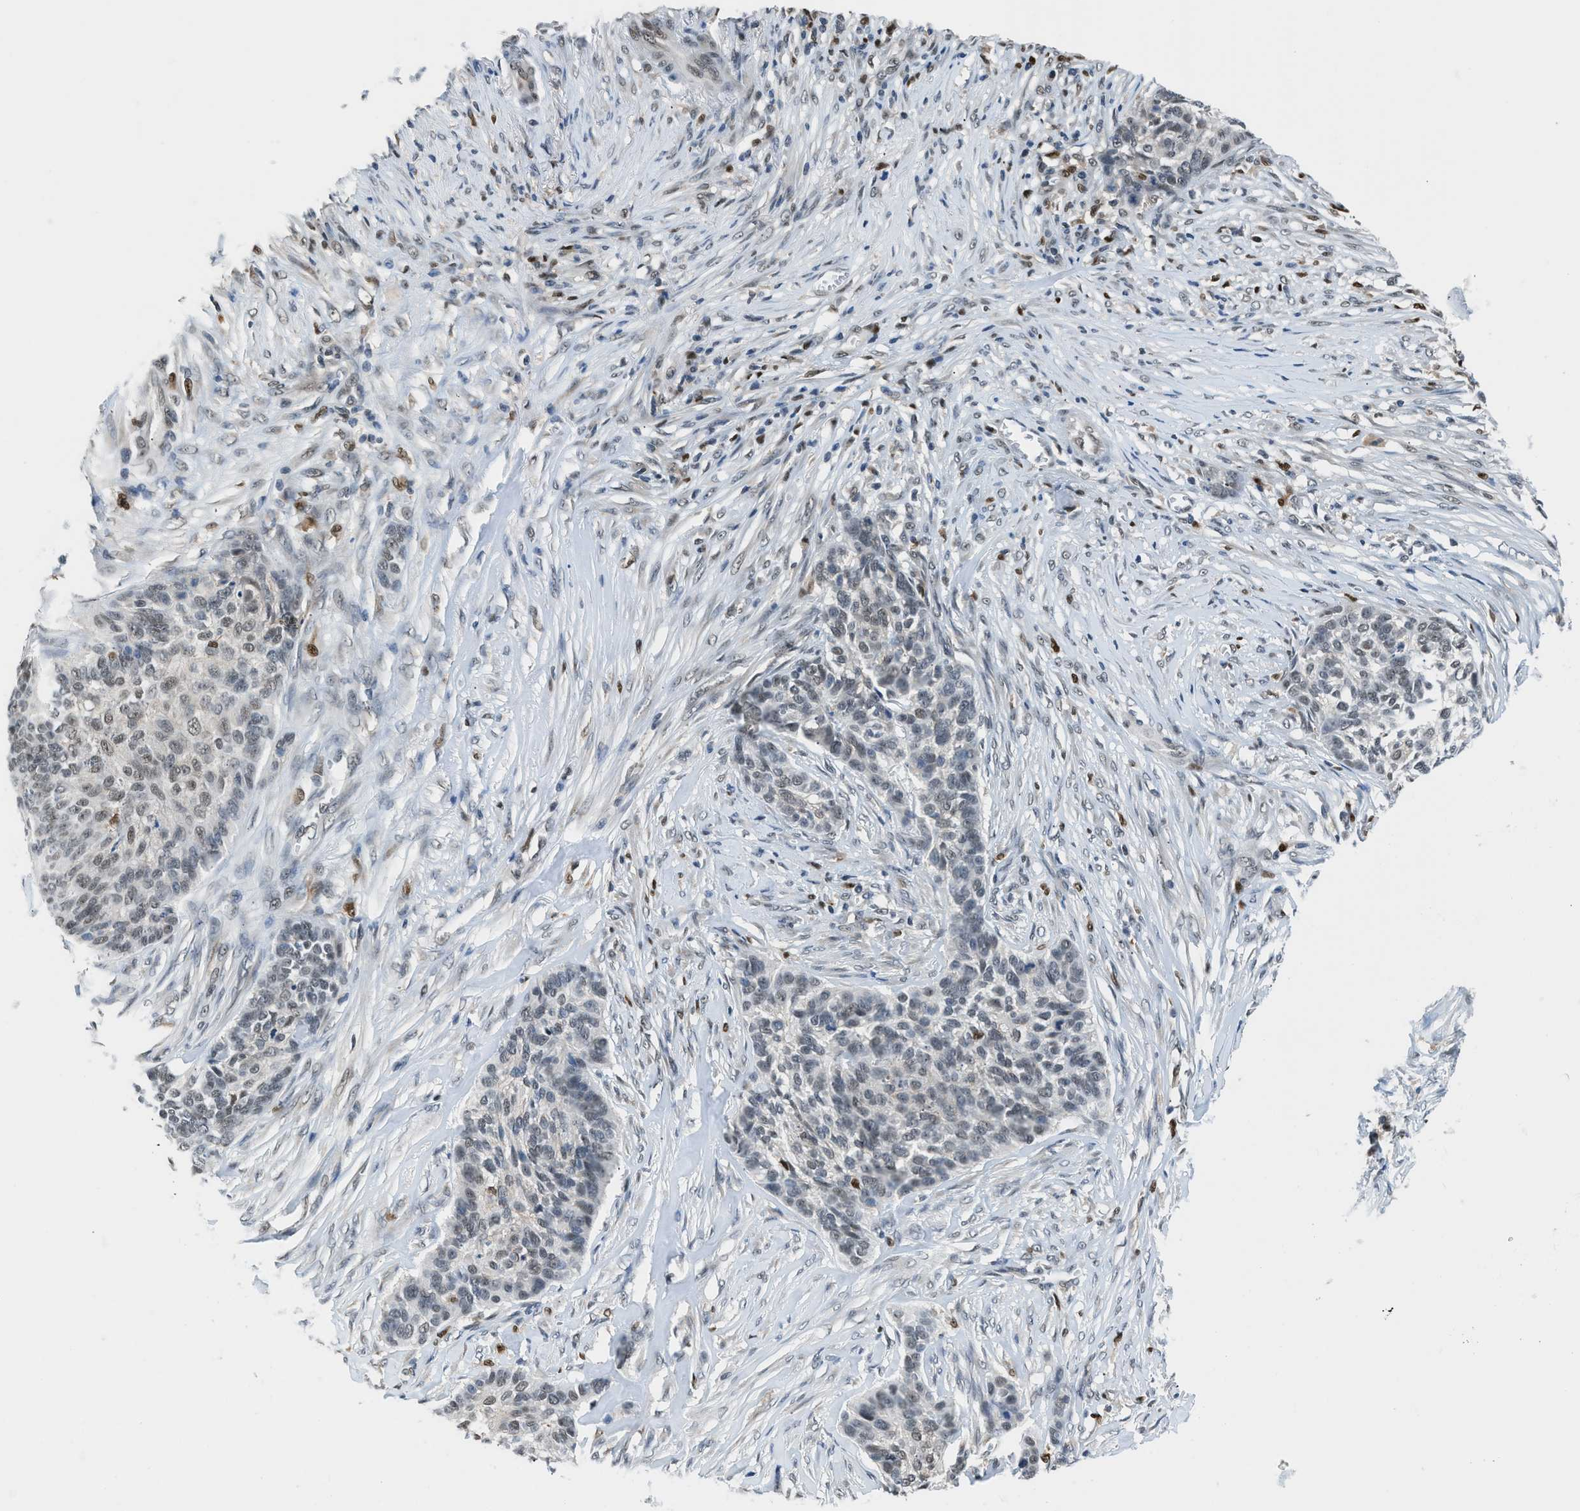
{"staining": {"intensity": "moderate", "quantity": "<25%", "location": "nuclear"}, "tissue": "skin cancer", "cell_type": "Tumor cells", "image_type": "cancer", "snomed": [{"axis": "morphology", "description": "Basal cell carcinoma"}, {"axis": "topography", "description": "Skin"}], "caption": "Protein positivity by immunohistochemistry (IHC) exhibits moderate nuclear positivity in about <25% of tumor cells in skin cancer (basal cell carcinoma). Using DAB (brown) and hematoxylin (blue) stains, captured at high magnification using brightfield microscopy.", "gene": "ALX1", "patient": {"sex": "male", "age": 85}}